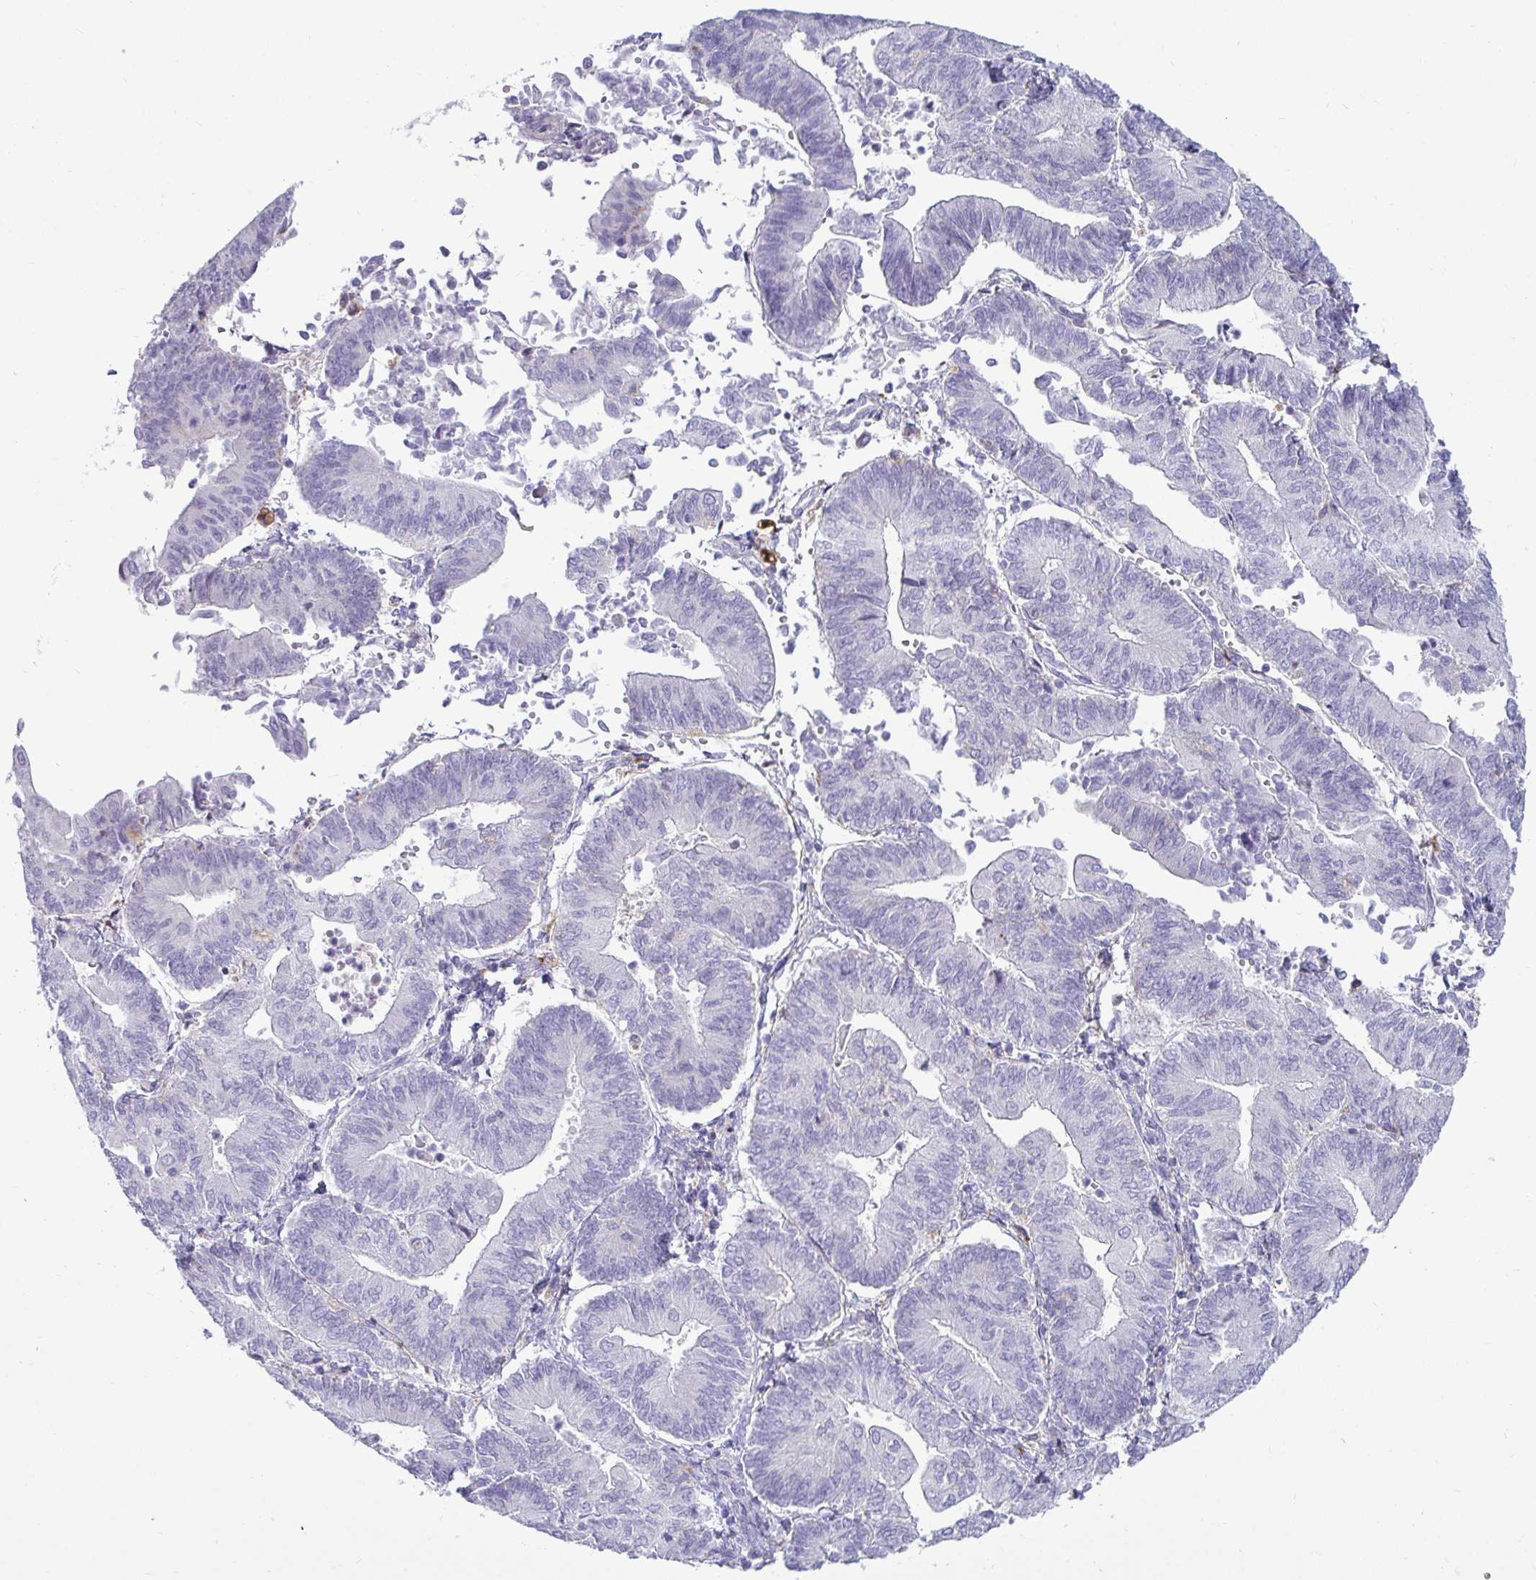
{"staining": {"intensity": "negative", "quantity": "none", "location": "none"}, "tissue": "endometrial cancer", "cell_type": "Tumor cells", "image_type": "cancer", "snomed": [{"axis": "morphology", "description": "Adenocarcinoma, NOS"}, {"axis": "topography", "description": "Endometrium"}], "caption": "This histopathology image is of adenocarcinoma (endometrial) stained with immunohistochemistry (IHC) to label a protein in brown with the nuclei are counter-stained blue. There is no staining in tumor cells.", "gene": "CTSZ", "patient": {"sex": "female", "age": 65}}